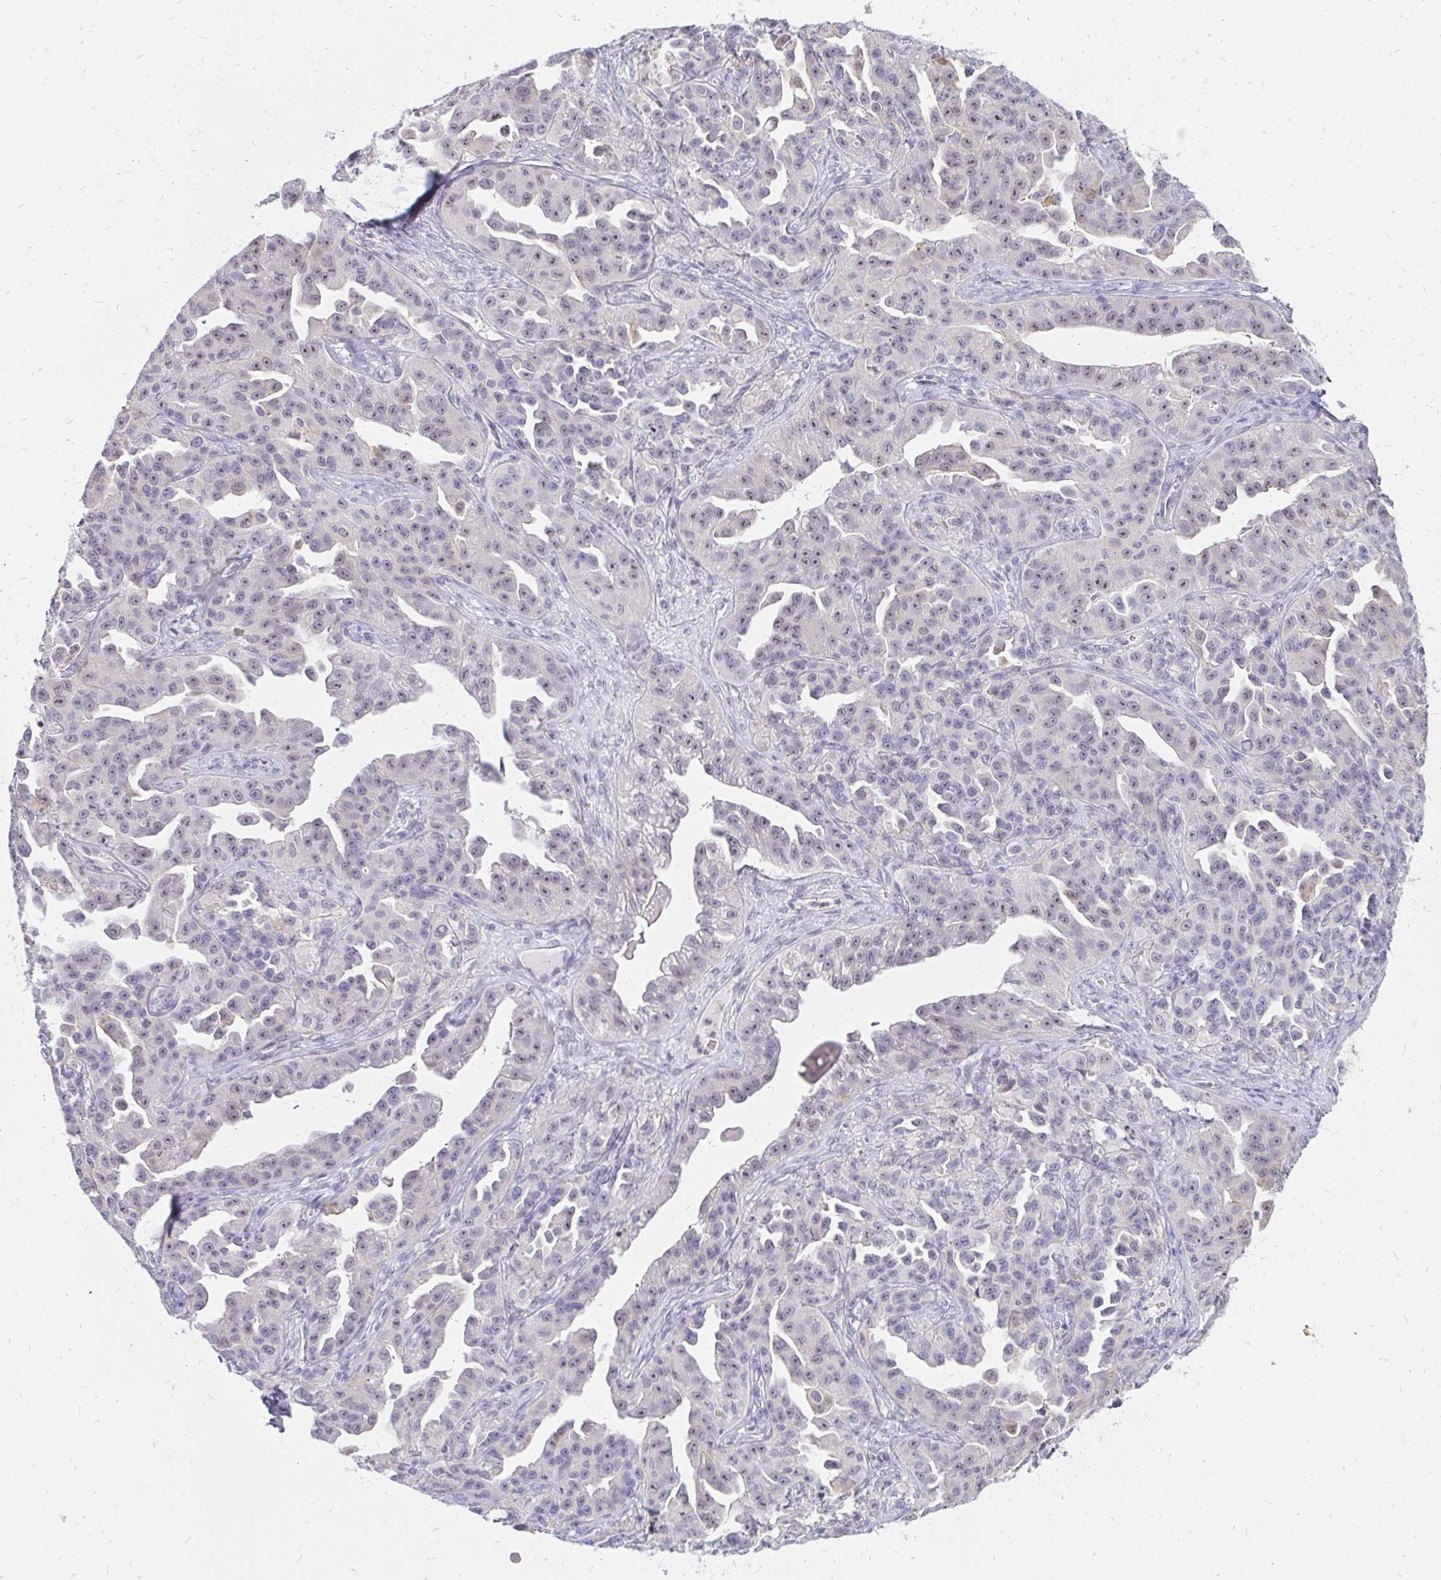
{"staining": {"intensity": "weak", "quantity": "25%-75%", "location": "nuclear"}, "tissue": "ovarian cancer", "cell_type": "Tumor cells", "image_type": "cancer", "snomed": [{"axis": "morphology", "description": "Cystadenocarcinoma, serous, NOS"}, {"axis": "topography", "description": "Ovary"}], "caption": "This histopathology image shows immunohistochemistry staining of human ovarian cancer, with low weak nuclear expression in about 25%-75% of tumor cells.", "gene": "FAM9A", "patient": {"sex": "female", "age": 75}}